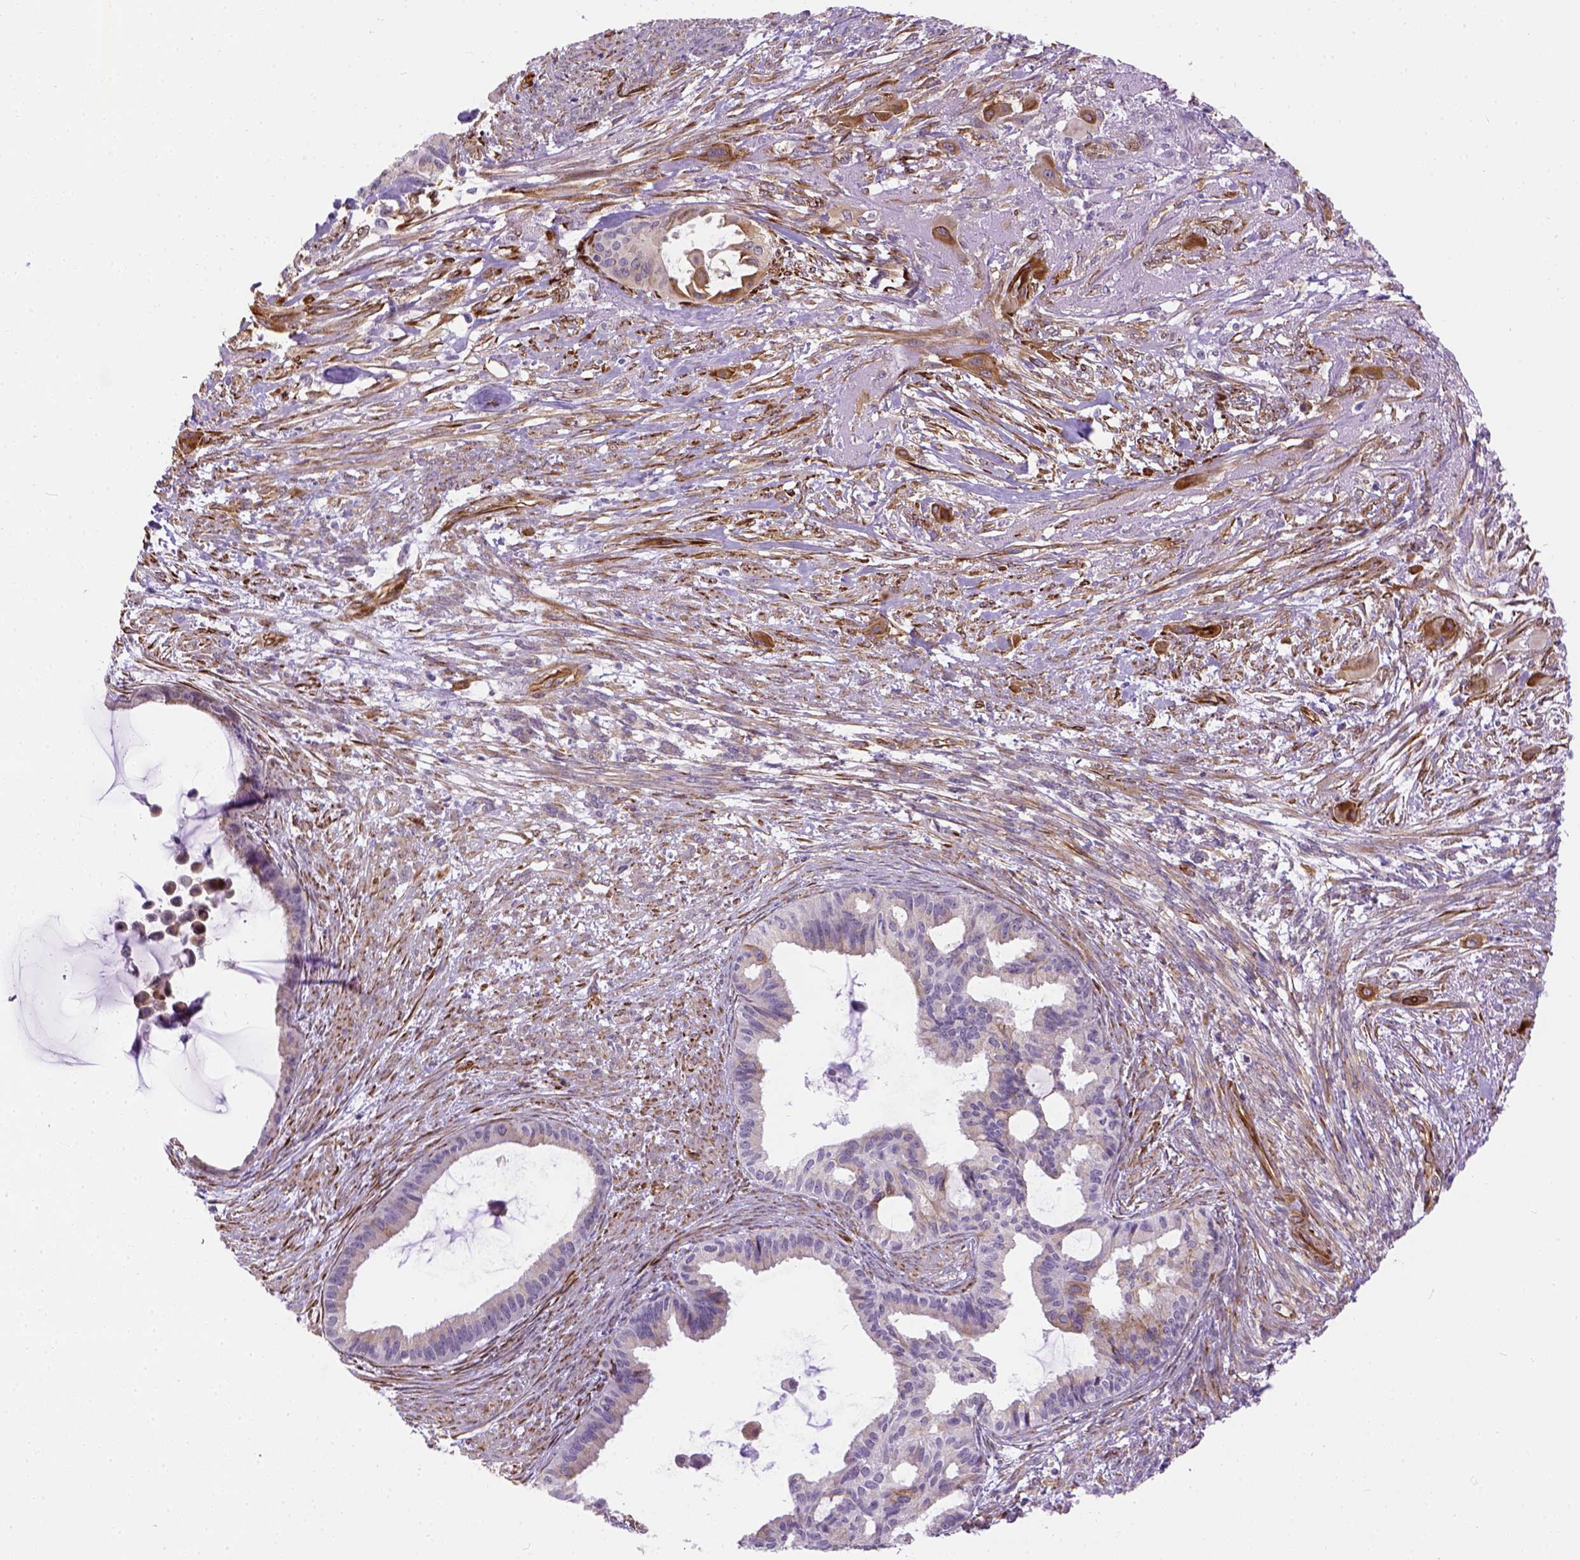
{"staining": {"intensity": "moderate", "quantity": "<25%", "location": "cytoplasmic/membranous"}, "tissue": "endometrial cancer", "cell_type": "Tumor cells", "image_type": "cancer", "snomed": [{"axis": "morphology", "description": "Adenocarcinoma, NOS"}, {"axis": "topography", "description": "Endometrium"}], "caption": "This micrograph demonstrates immunohistochemistry (IHC) staining of human endometrial adenocarcinoma, with low moderate cytoplasmic/membranous expression in approximately <25% of tumor cells.", "gene": "KAZN", "patient": {"sex": "female", "age": 86}}